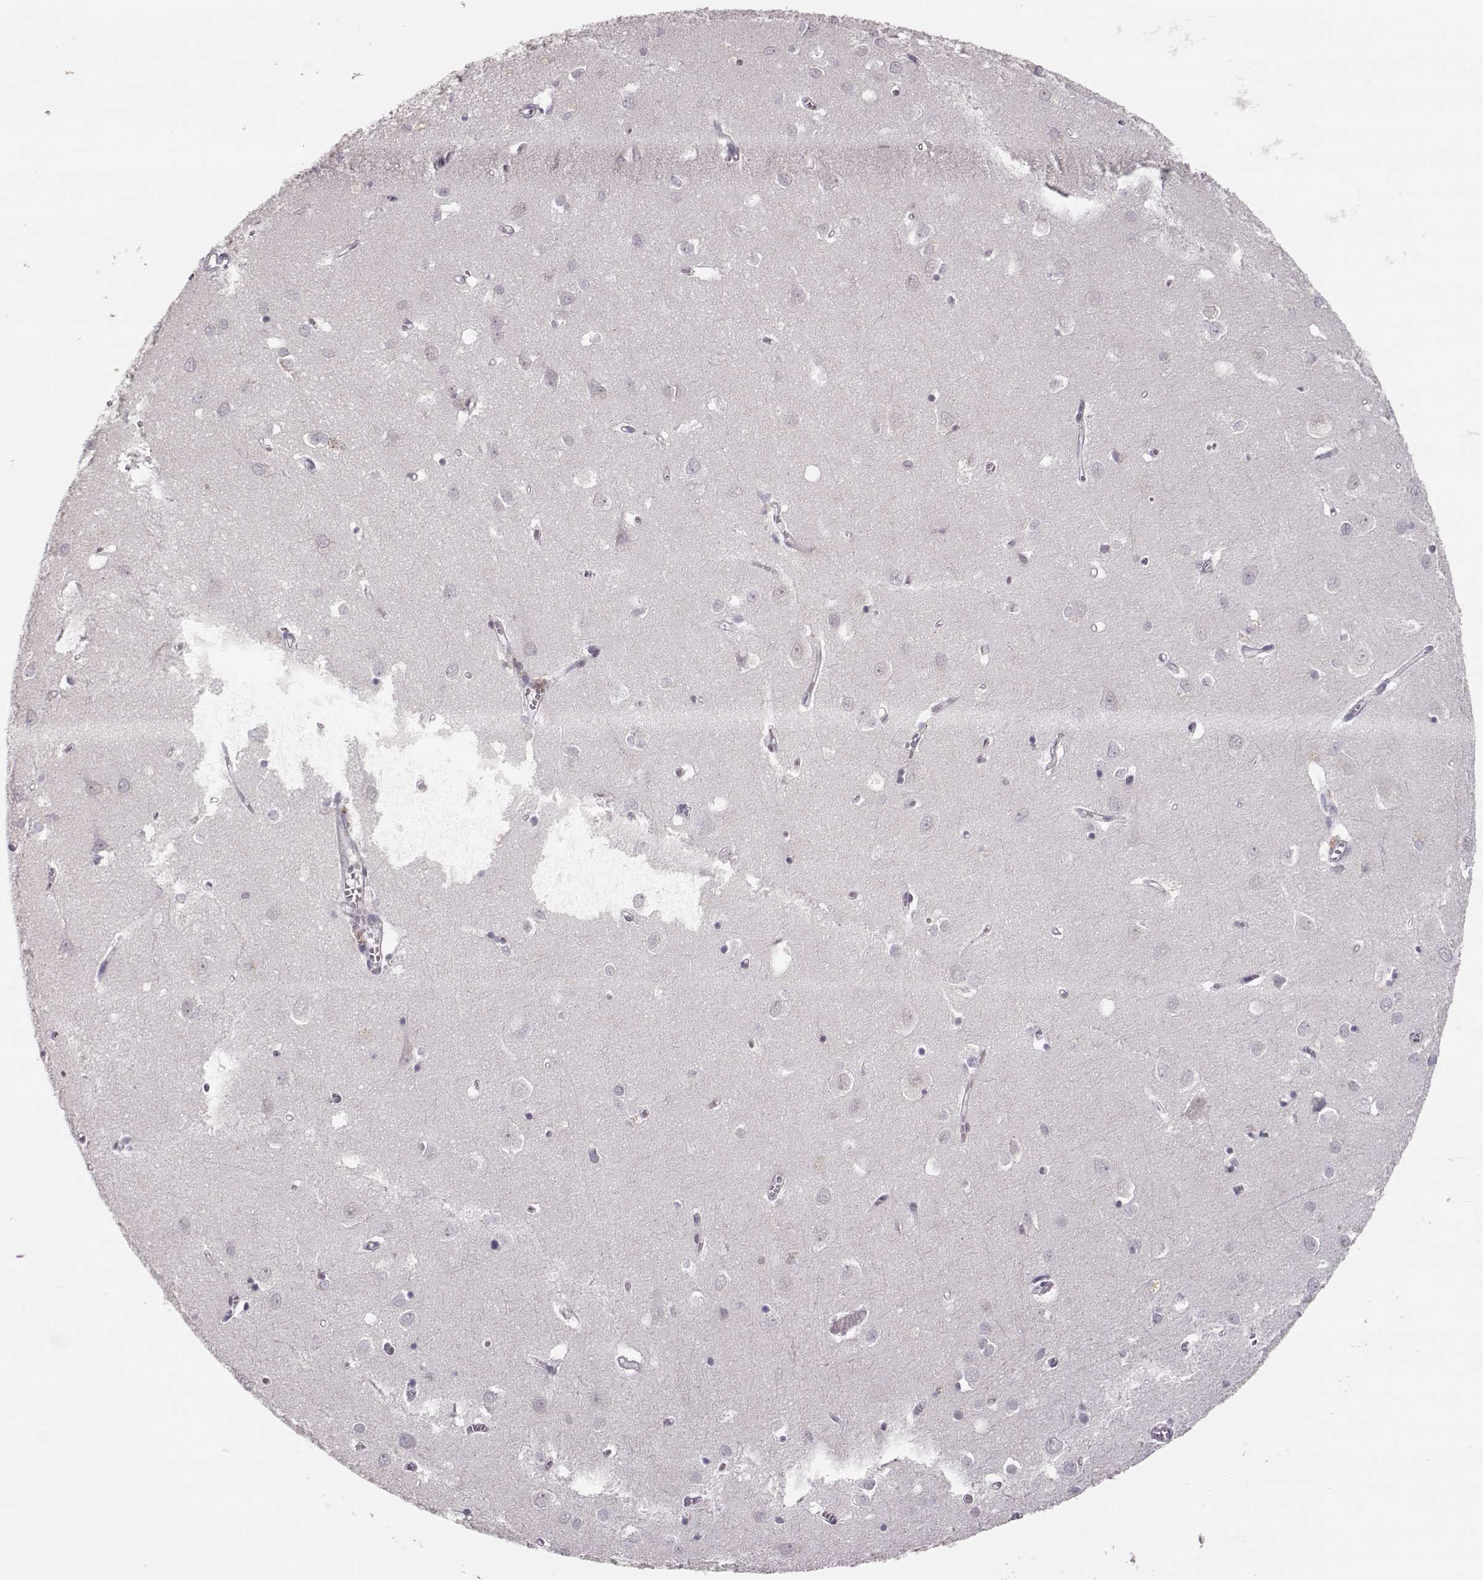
{"staining": {"intensity": "negative", "quantity": "none", "location": "none"}, "tissue": "cerebral cortex", "cell_type": "Endothelial cells", "image_type": "normal", "snomed": [{"axis": "morphology", "description": "Normal tissue, NOS"}, {"axis": "topography", "description": "Cerebral cortex"}], "caption": "This is a histopathology image of IHC staining of benign cerebral cortex, which shows no expression in endothelial cells. Nuclei are stained in blue.", "gene": "LIN28A", "patient": {"sex": "male", "age": 70}}